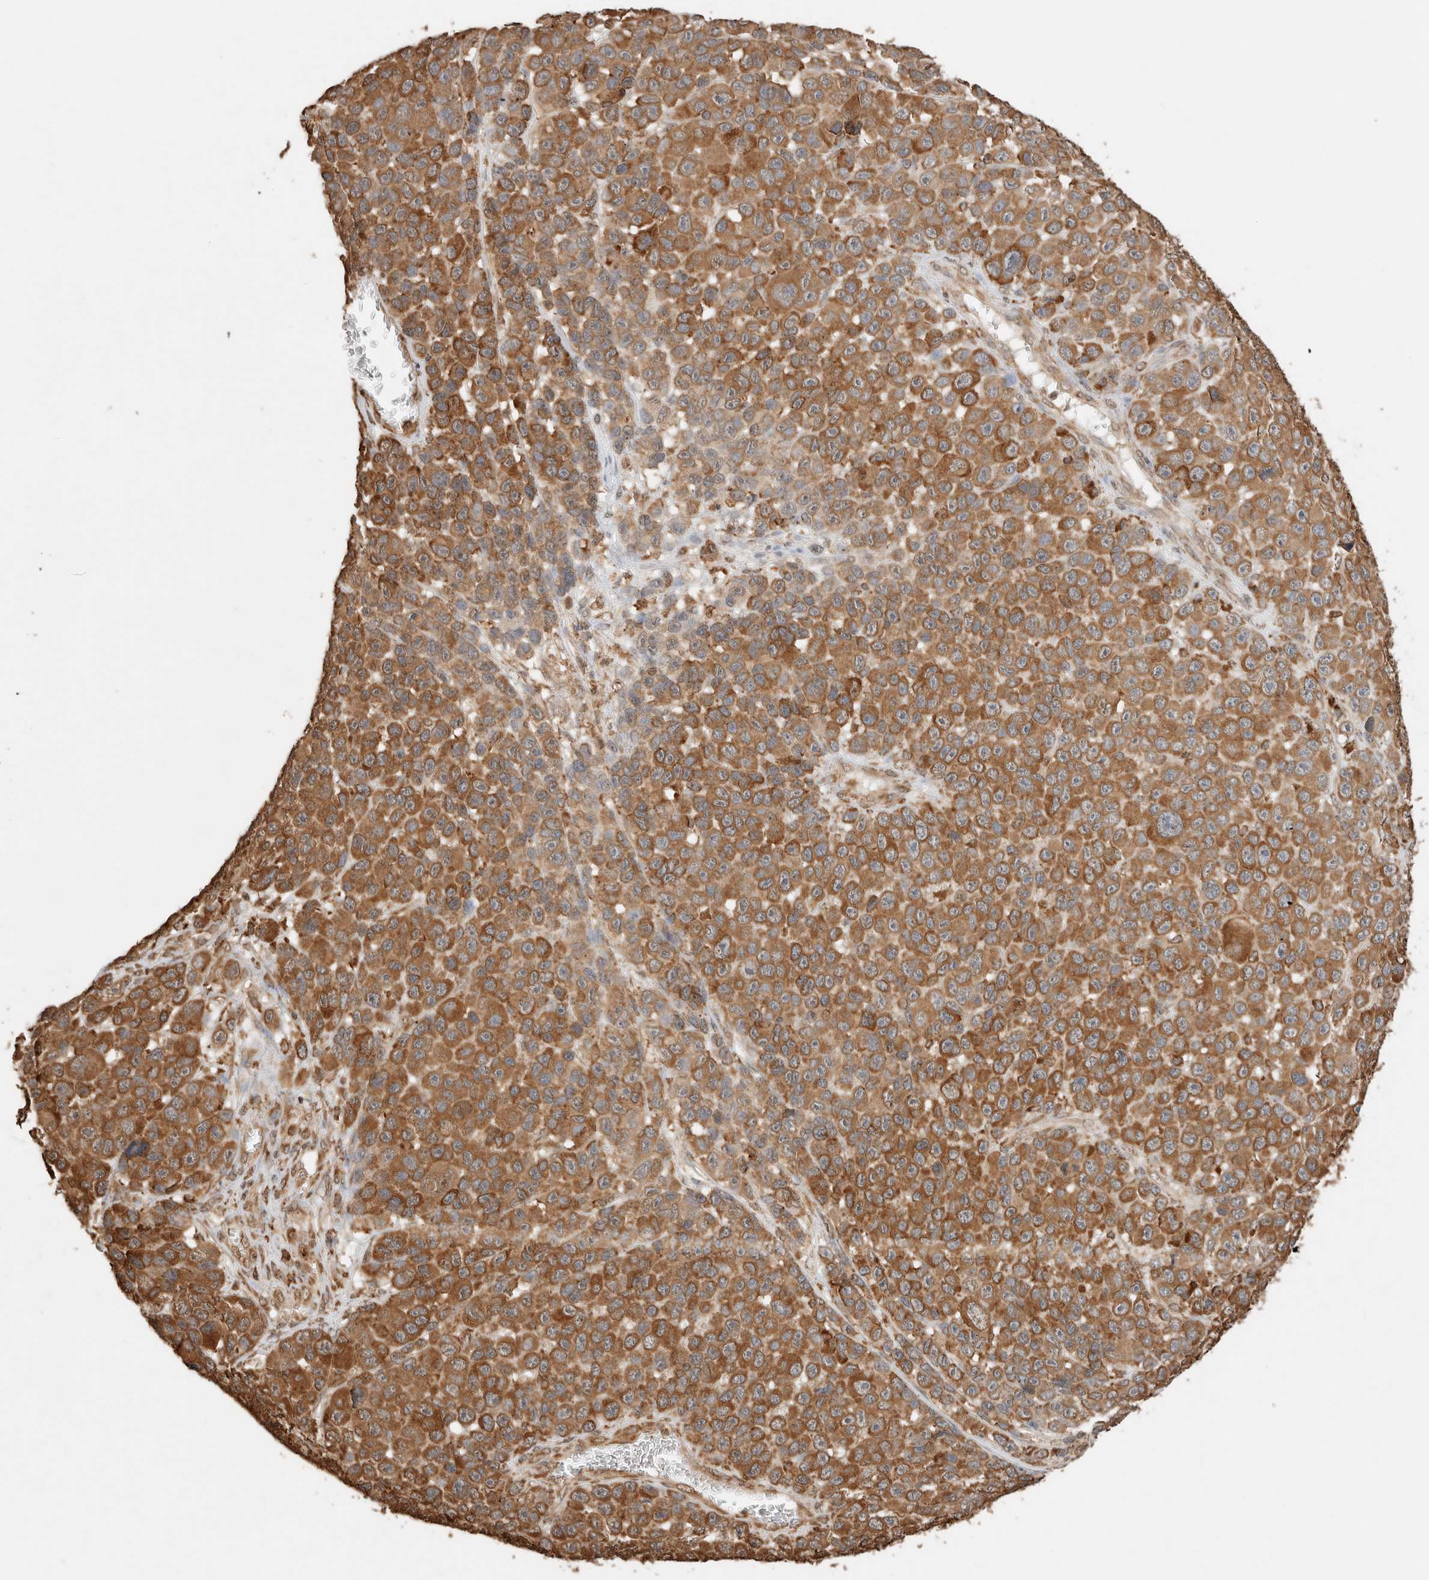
{"staining": {"intensity": "moderate", "quantity": ">75%", "location": "cytoplasmic/membranous"}, "tissue": "melanoma", "cell_type": "Tumor cells", "image_type": "cancer", "snomed": [{"axis": "morphology", "description": "Malignant melanoma, NOS"}, {"axis": "topography", "description": "Skin"}], "caption": "Protein expression analysis of human malignant melanoma reveals moderate cytoplasmic/membranous staining in about >75% of tumor cells.", "gene": "ERAP1", "patient": {"sex": "male", "age": 53}}